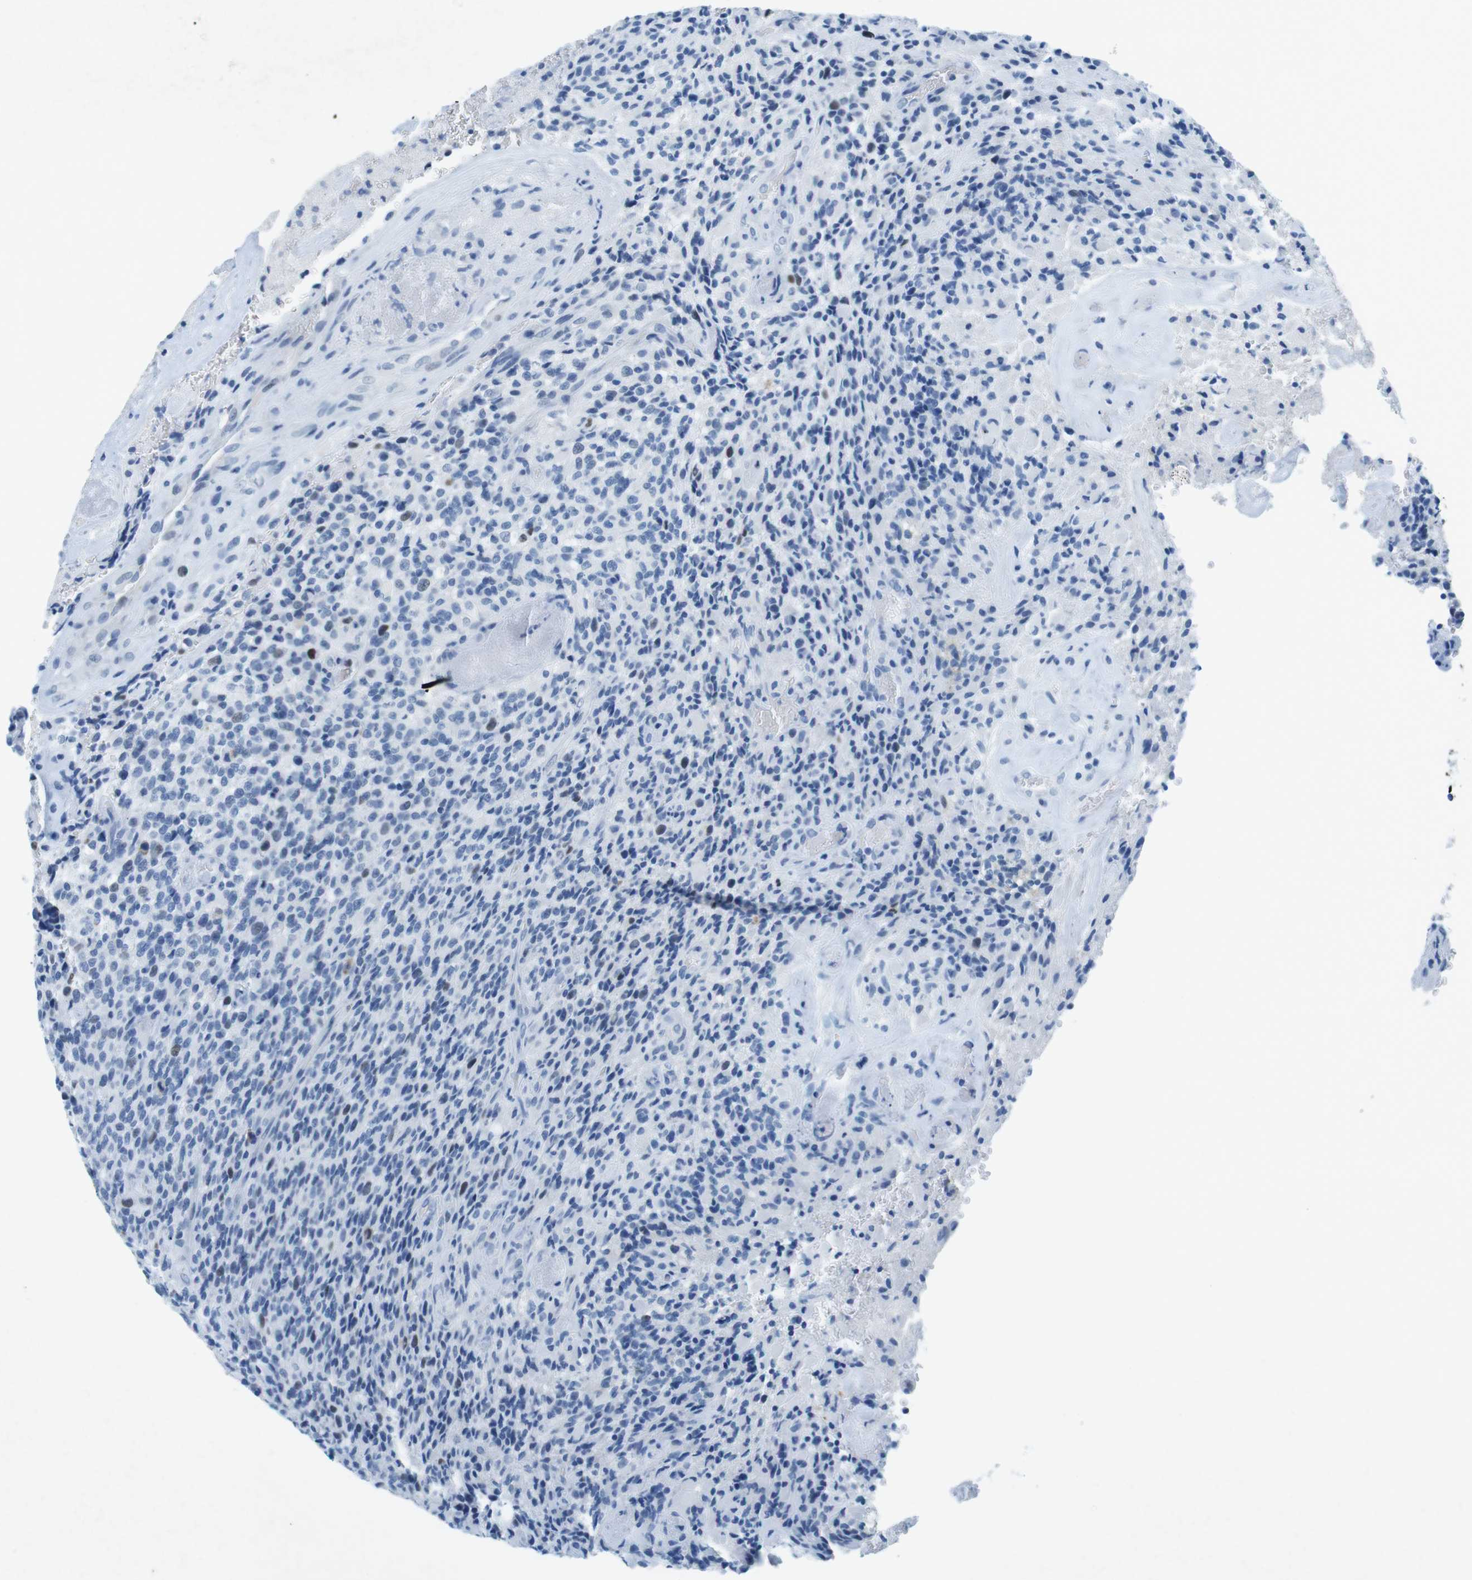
{"staining": {"intensity": "negative", "quantity": "none", "location": "none"}, "tissue": "glioma", "cell_type": "Tumor cells", "image_type": "cancer", "snomed": [{"axis": "morphology", "description": "Glioma, malignant, High grade"}, {"axis": "topography", "description": "Brain"}], "caption": "IHC photomicrograph of neoplastic tissue: glioma stained with DAB (3,3'-diaminobenzidine) displays no significant protein expression in tumor cells.", "gene": "CTAG1B", "patient": {"sex": "male", "age": 71}}